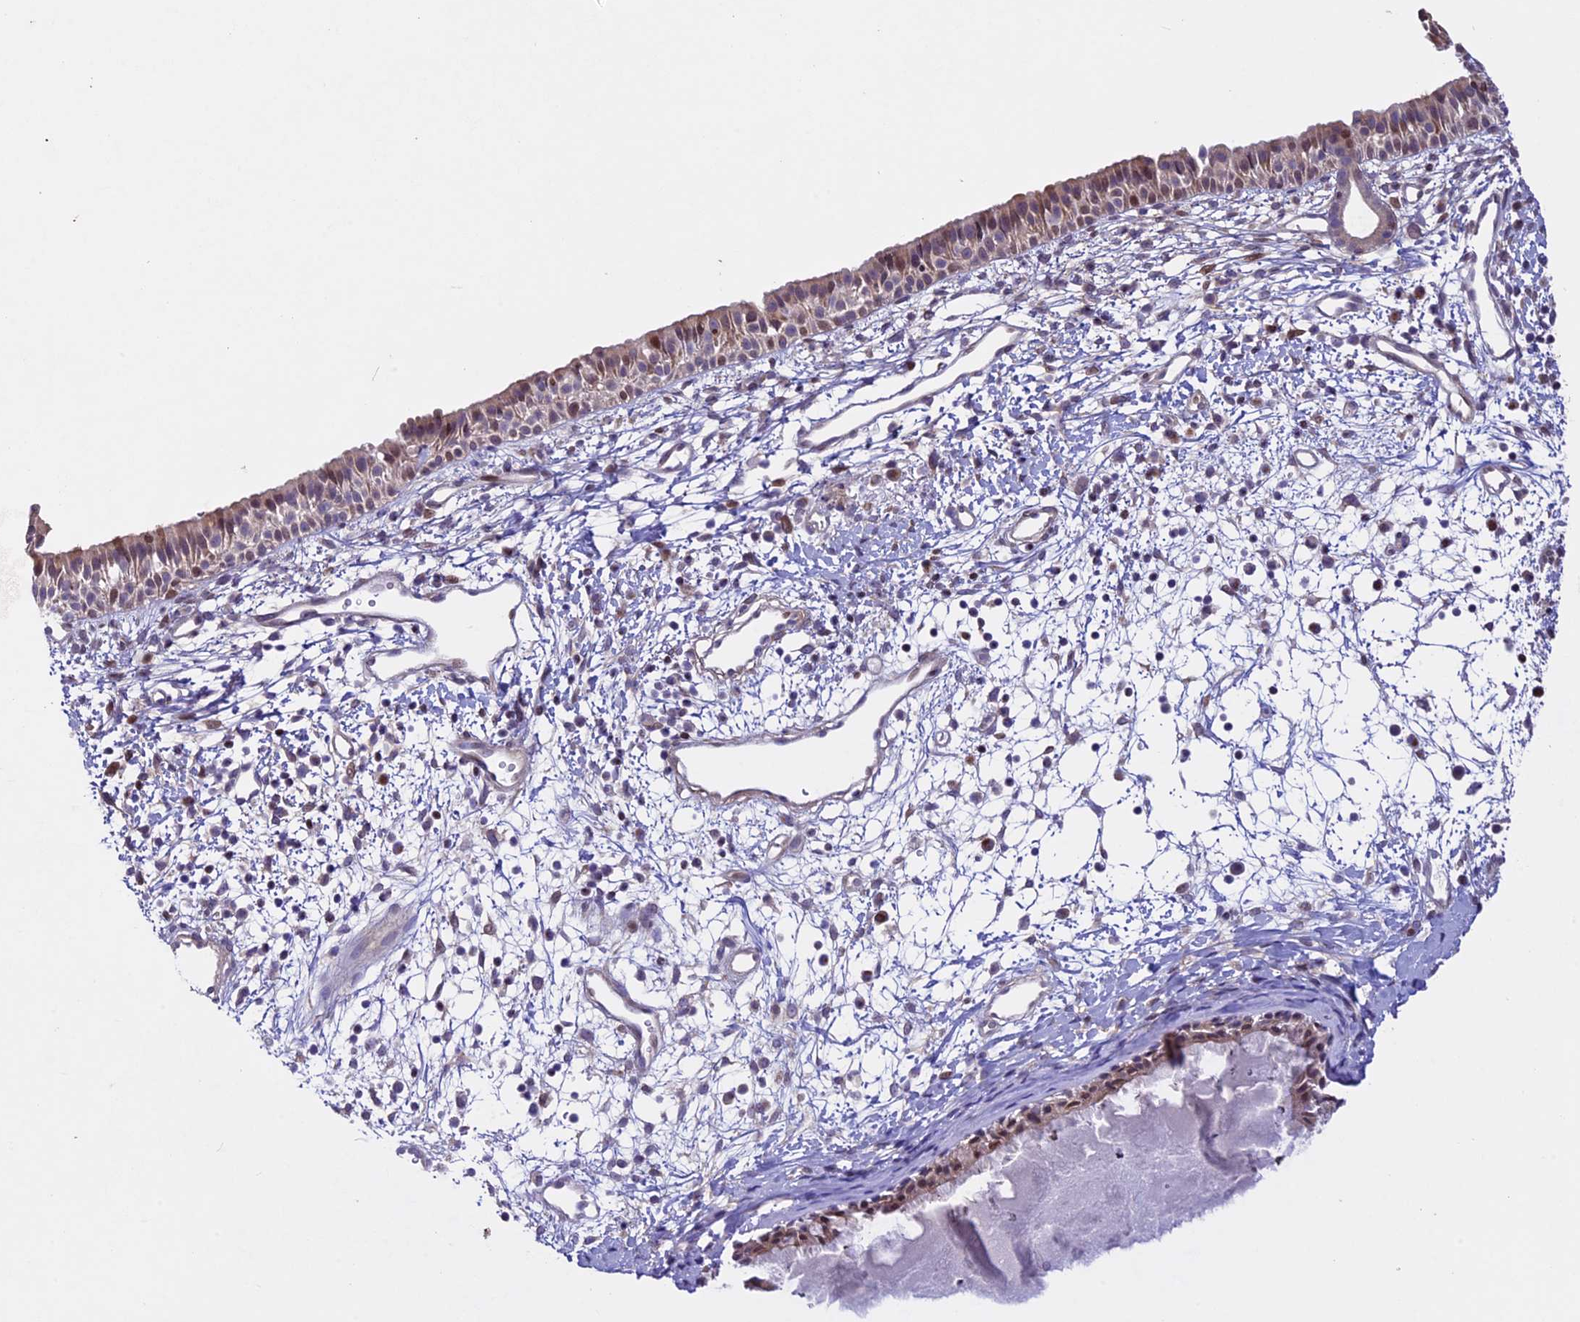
{"staining": {"intensity": "weak", "quantity": "25%-75%", "location": "nuclear"}, "tissue": "nasopharynx", "cell_type": "Respiratory epithelial cells", "image_type": "normal", "snomed": [{"axis": "morphology", "description": "Normal tissue, NOS"}, {"axis": "topography", "description": "Nasopharynx"}], "caption": "DAB immunohistochemical staining of benign nasopharynx reveals weak nuclear protein staining in about 25%-75% of respiratory epithelial cells.", "gene": "MAN2C1", "patient": {"sex": "male", "age": 22}}